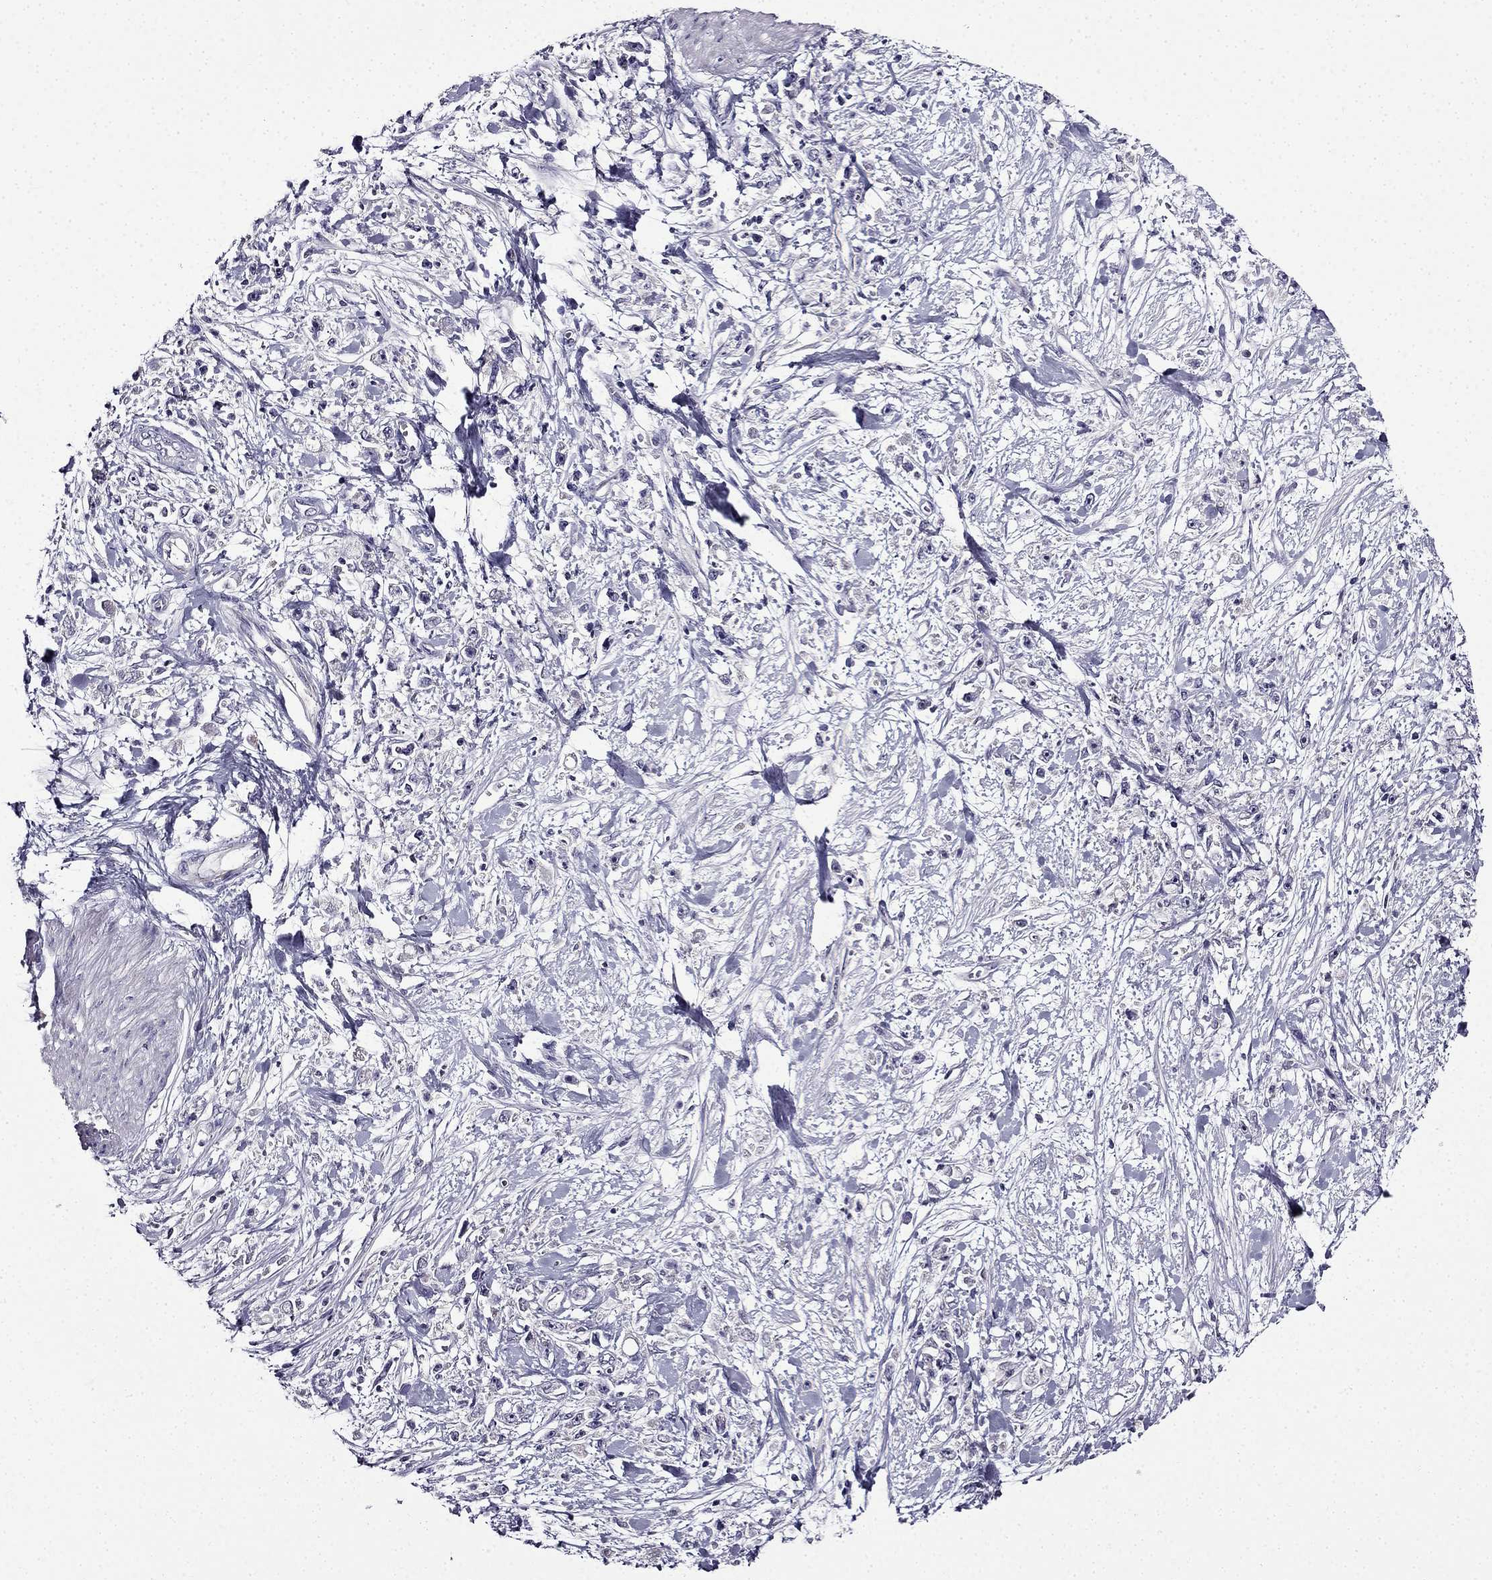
{"staining": {"intensity": "negative", "quantity": "none", "location": "none"}, "tissue": "stomach cancer", "cell_type": "Tumor cells", "image_type": "cancer", "snomed": [{"axis": "morphology", "description": "Adenocarcinoma, NOS"}, {"axis": "topography", "description": "Stomach"}], "caption": "There is no significant staining in tumor cells of stomach adenocarcinoma. (Immunohistochemistry (ihc), brightfield microscopy, high magnification).", "gene": "TMEM266", "patient": {"sex": "female", "age": 59}}